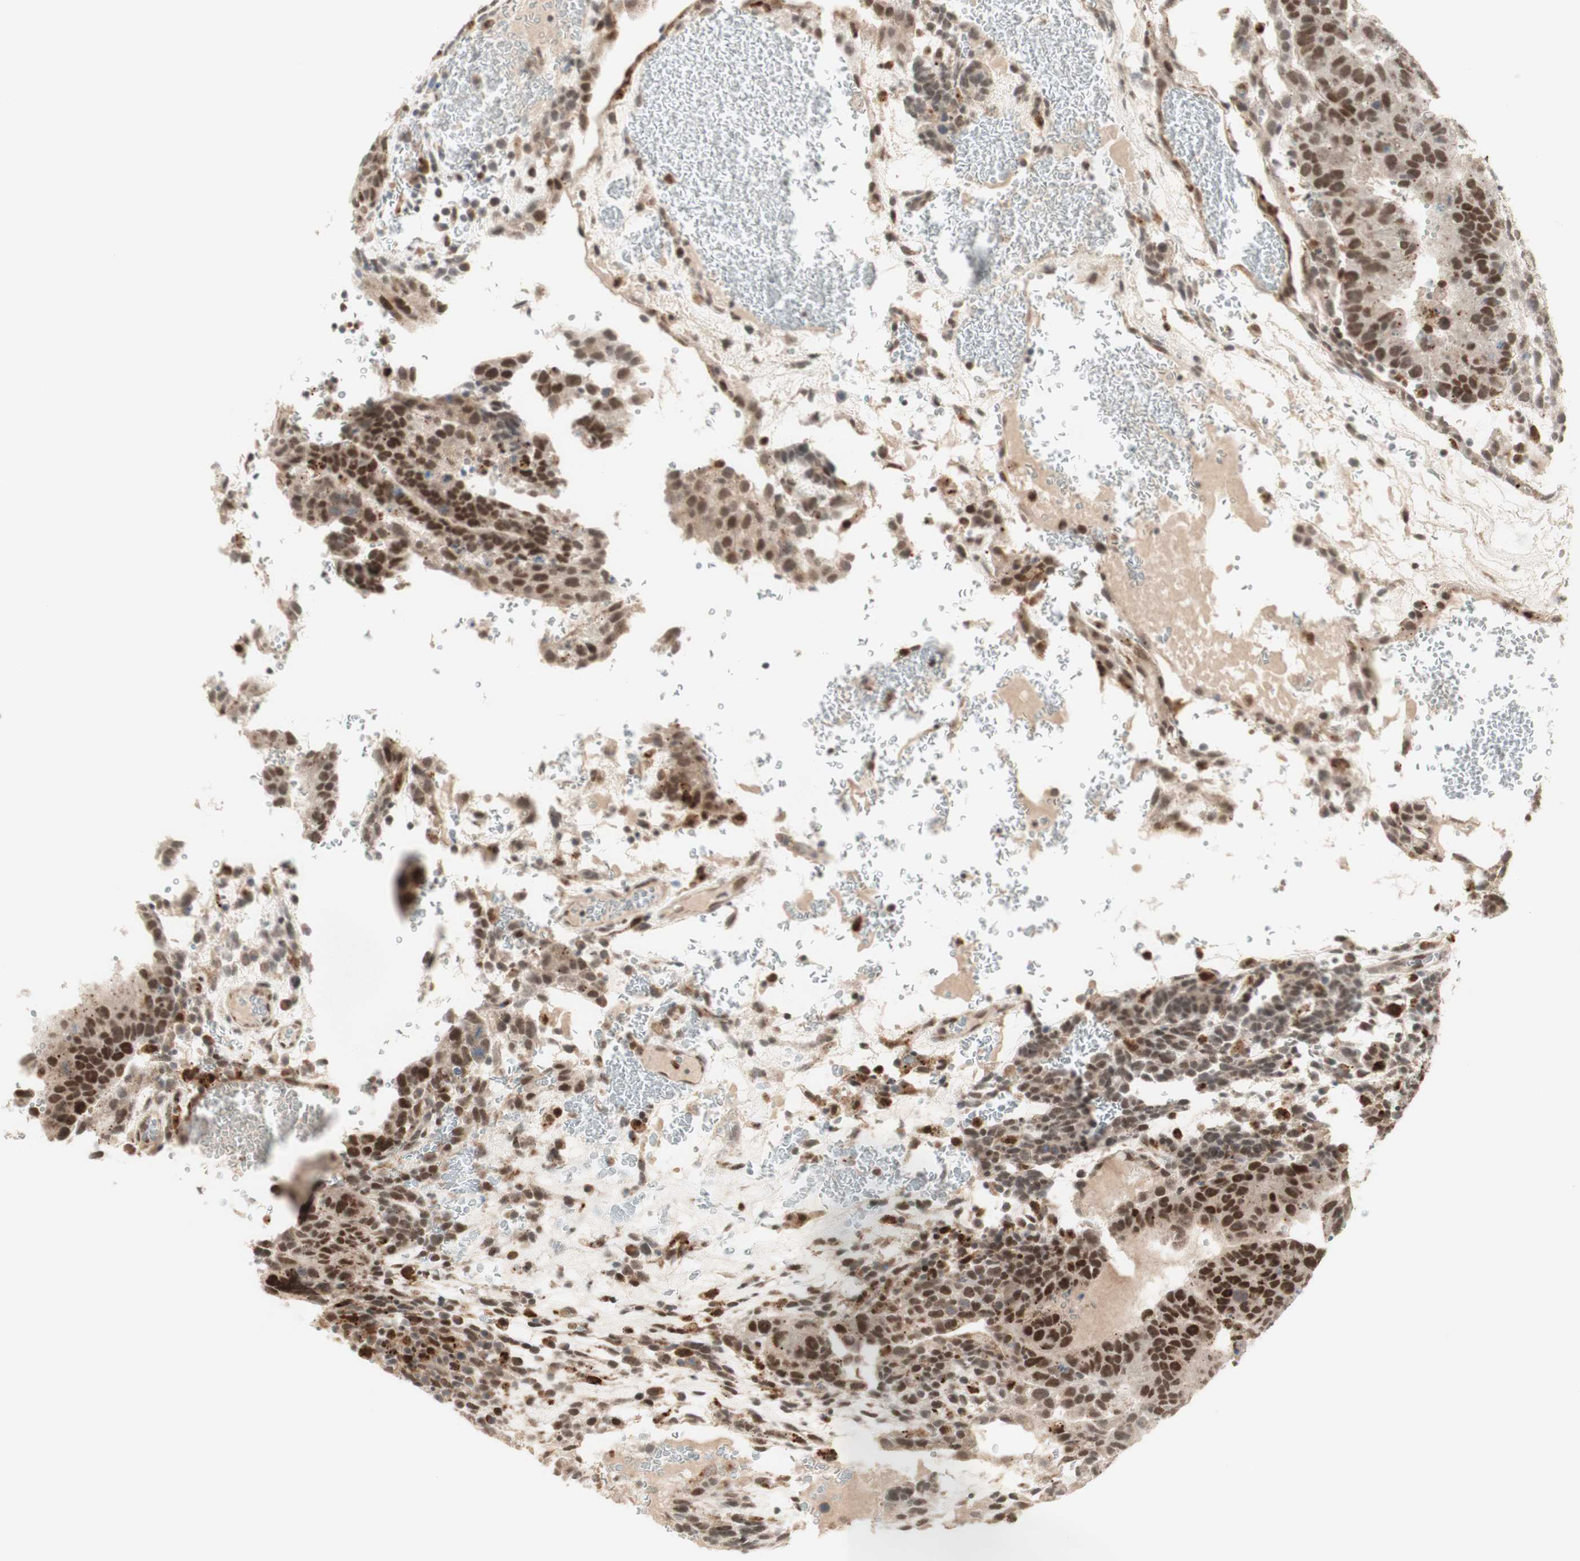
{"staining": {"intensity": "moderate", "quantity": ">75%", "location": "cytoplasmic/membranous,nuclear"}, "tissue": "testis cancer", "cell_type": "Tumor cells", "image_type": "cancer", "snomed": [{"axis": "morphology", "description": "Seminoma, NOS"}, {"axis": "morphology", "description": "Carcinoma, Embryonal, NOS"}, {"axis": "topography", "description": "Testis"}], "caption": "This micrograph exhibits IHC staining of human testis cancer (embryonal carcinoma), with medium moderate cytoplasmic/membranous and nuclear positivity in about >75% of tumor cells.", "gene": "GAPT", "patient": {"sex": "male", "age": 52}}